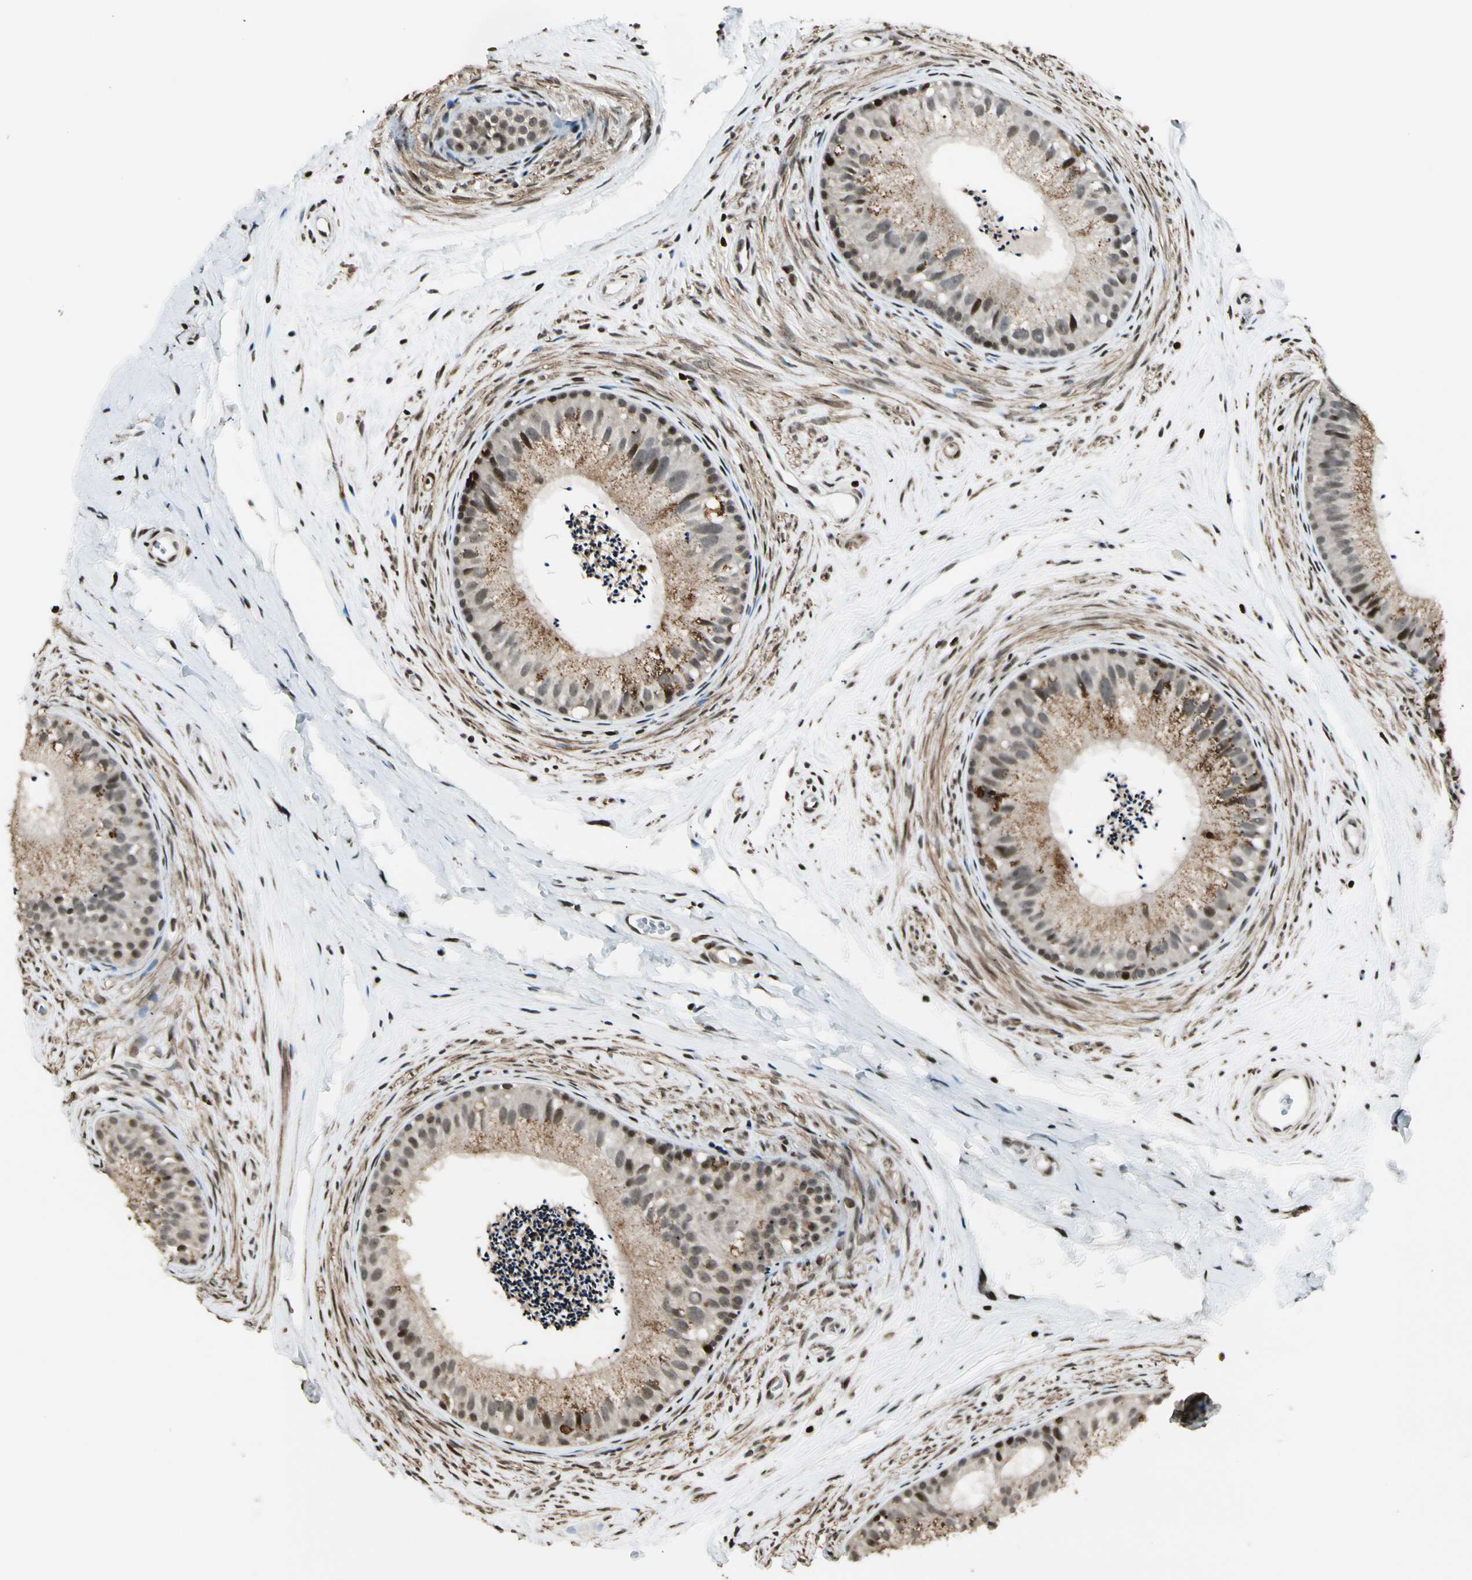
{"staining": {"intensity": "moderate", "quantity": "25%-75%", "location": "cytoplasmic/membranous,nuclear"}, "tissue": "epididymis", "cell_type": "Glandular cells", "image_type": "normal", "snomed": [{"axis": "morphology", "description": "Normal tissue, NOS"}, {"axis": "topography", "description": "Epididymis"}], "caption": "Glandular cells display medium levels of moderate cytoplasmic/membranous,nuclear expression in approximately 25%-75% of cells in benign epididymis. (DAB (3,3'-diaminobenzidine) IHC, brown staining for protein, blue staining for nuclei).", "gene": "TSHZ3", "patient": {"sex": "male", "age": 56}}